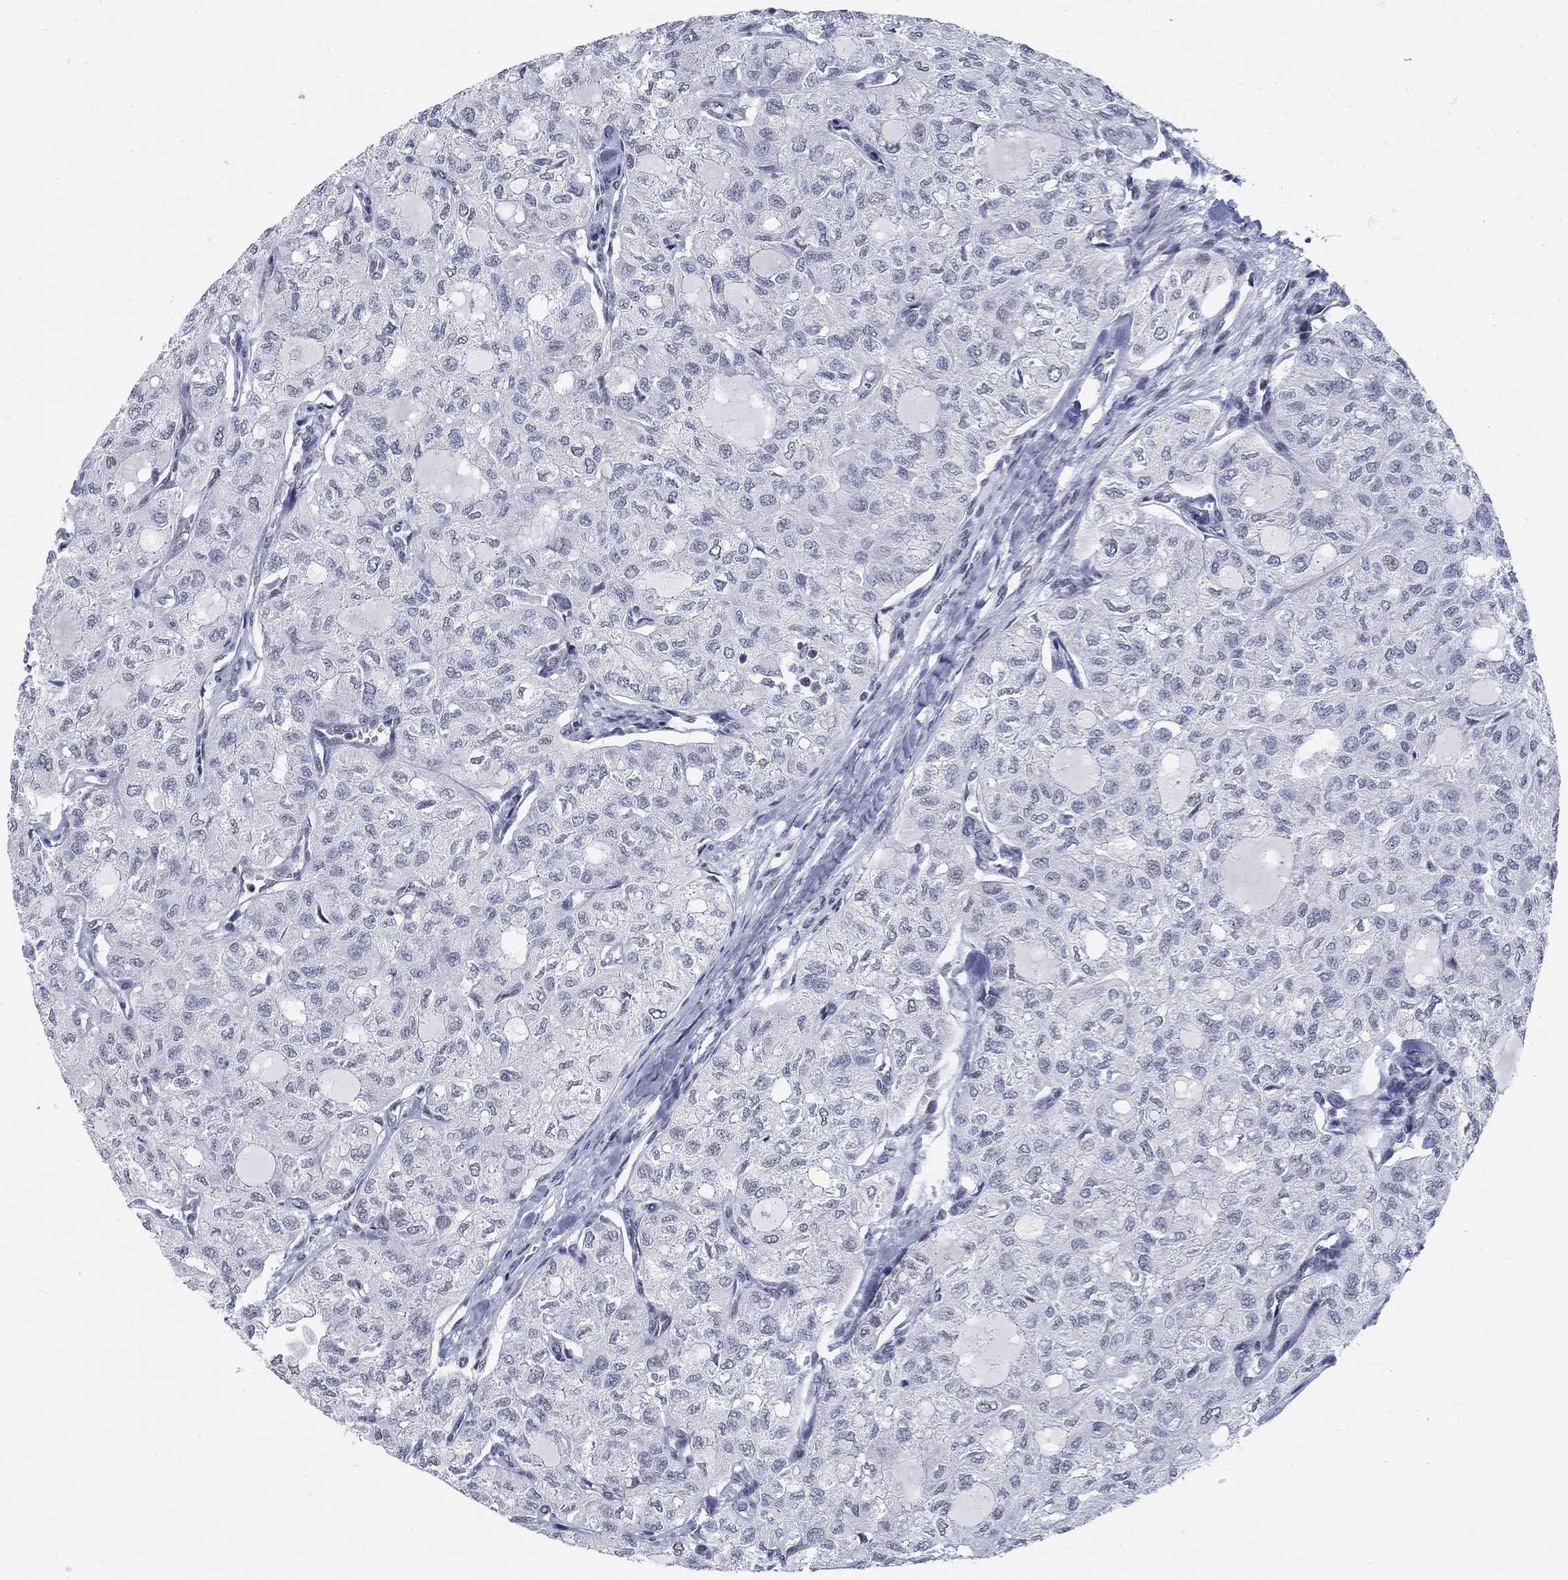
{"staining": {"intensity": "negative", "quantity": "none", "location": "none"}, "tissue": "thyroid cancer", "cell_type": "Tumor cells", "image_type": "cancer", "snomed": [{"axis": "morphology", "description": "Follicular adenoma carcinoma, NOS"}, {"axis": "topography", "description": "Thyroid gland"}], "caption": "IHC of human thyroid cancer (follicular adenoma carcinoma) shows no expression in tumor cells.", "gene": "BHLHE22", "patient": {"sex": "male", "age": 75}}